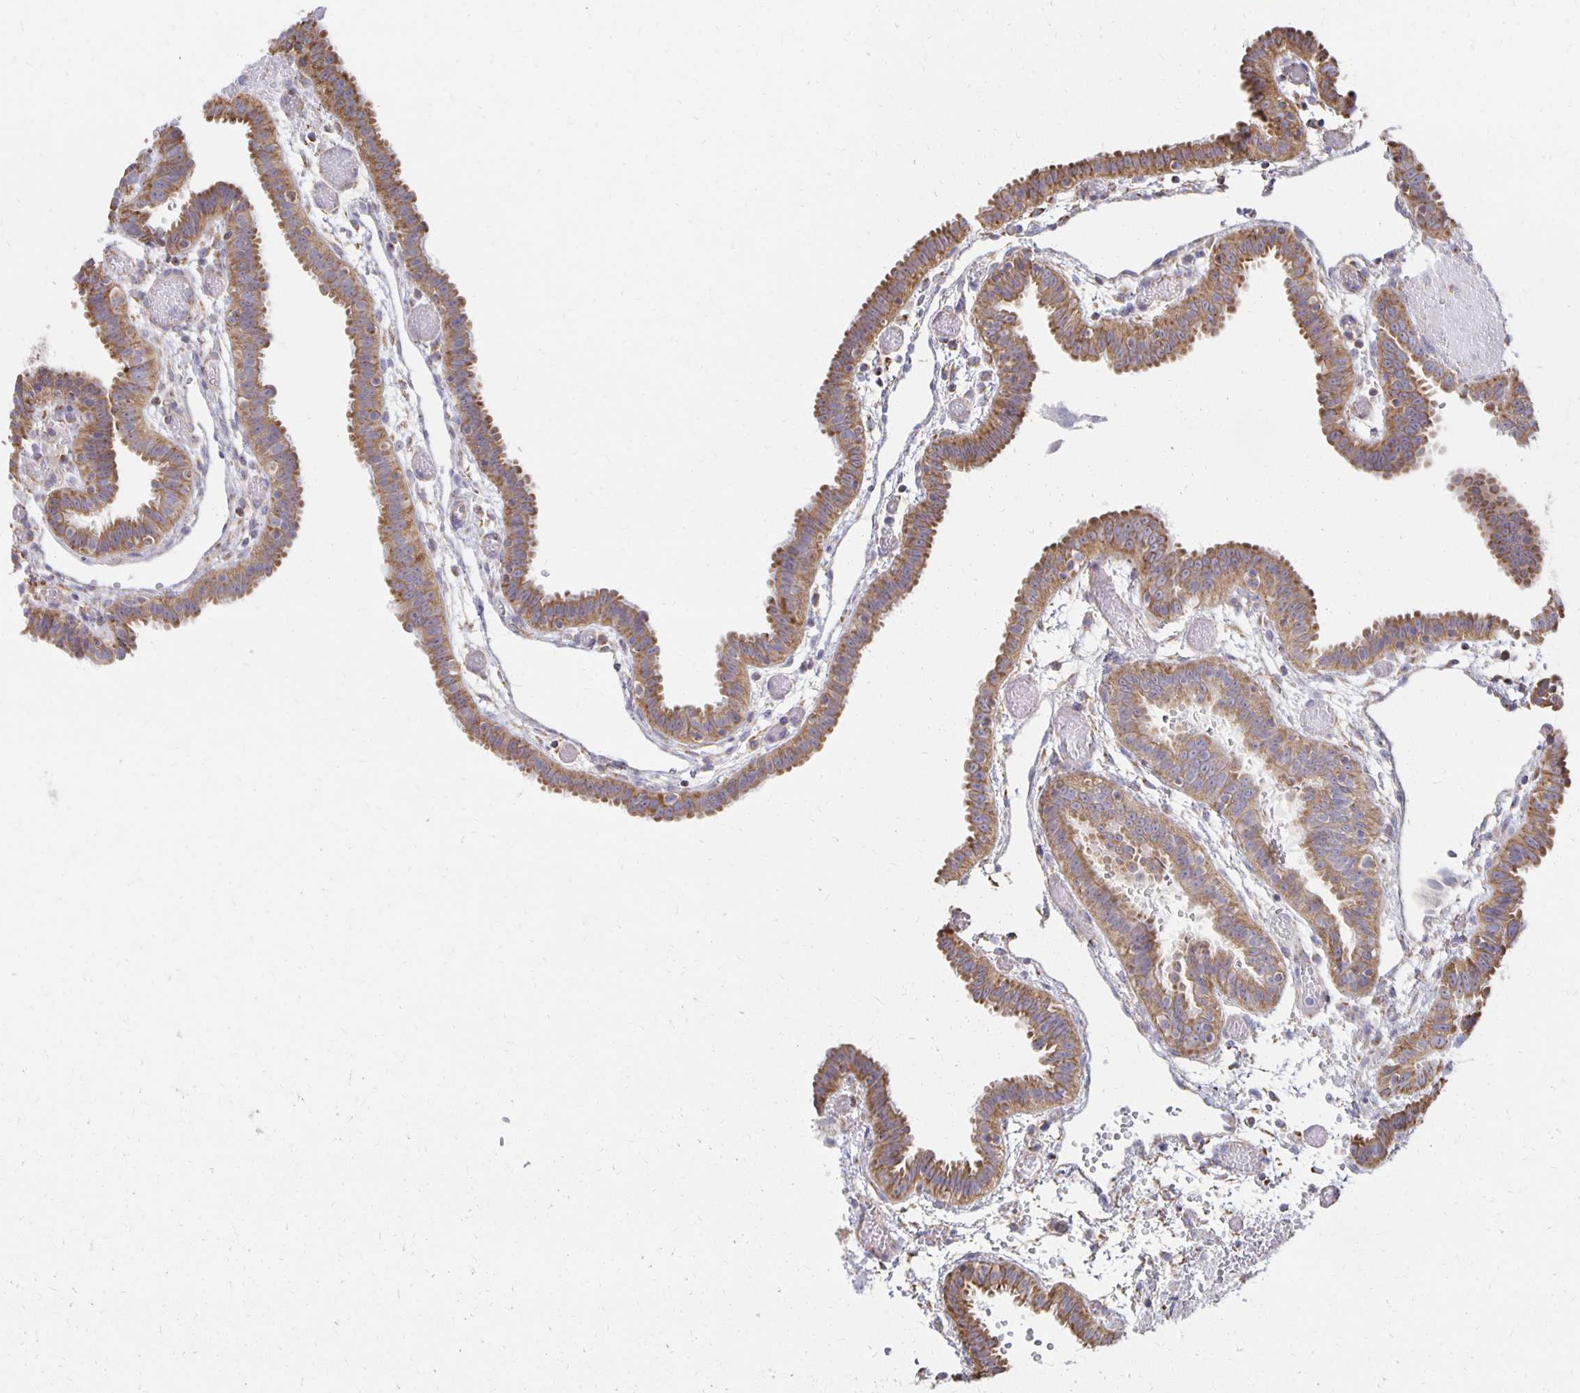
{"staining": {"intensity": "moderate", "quantity": ">75%", "location": "cytoplasmic/membranous"}, "tissue": "fallopian tube", "cell_type": "Glandular cells", "image_type": "normal", "snomed": [{"axis": "morphology", "description": "Normal tissue, NOS"}, {"axis": "topography", "description": "Fallopian tube"}], "caption": "Protein staining of normal fallopian tube shows moderate cytoplasmic/membranous expression in about >75% of glandular cells. (IHC, brightfield microscopy, high magnification).", "gene": "NKX2", "patient": {"sex": "female", "age": 37}}